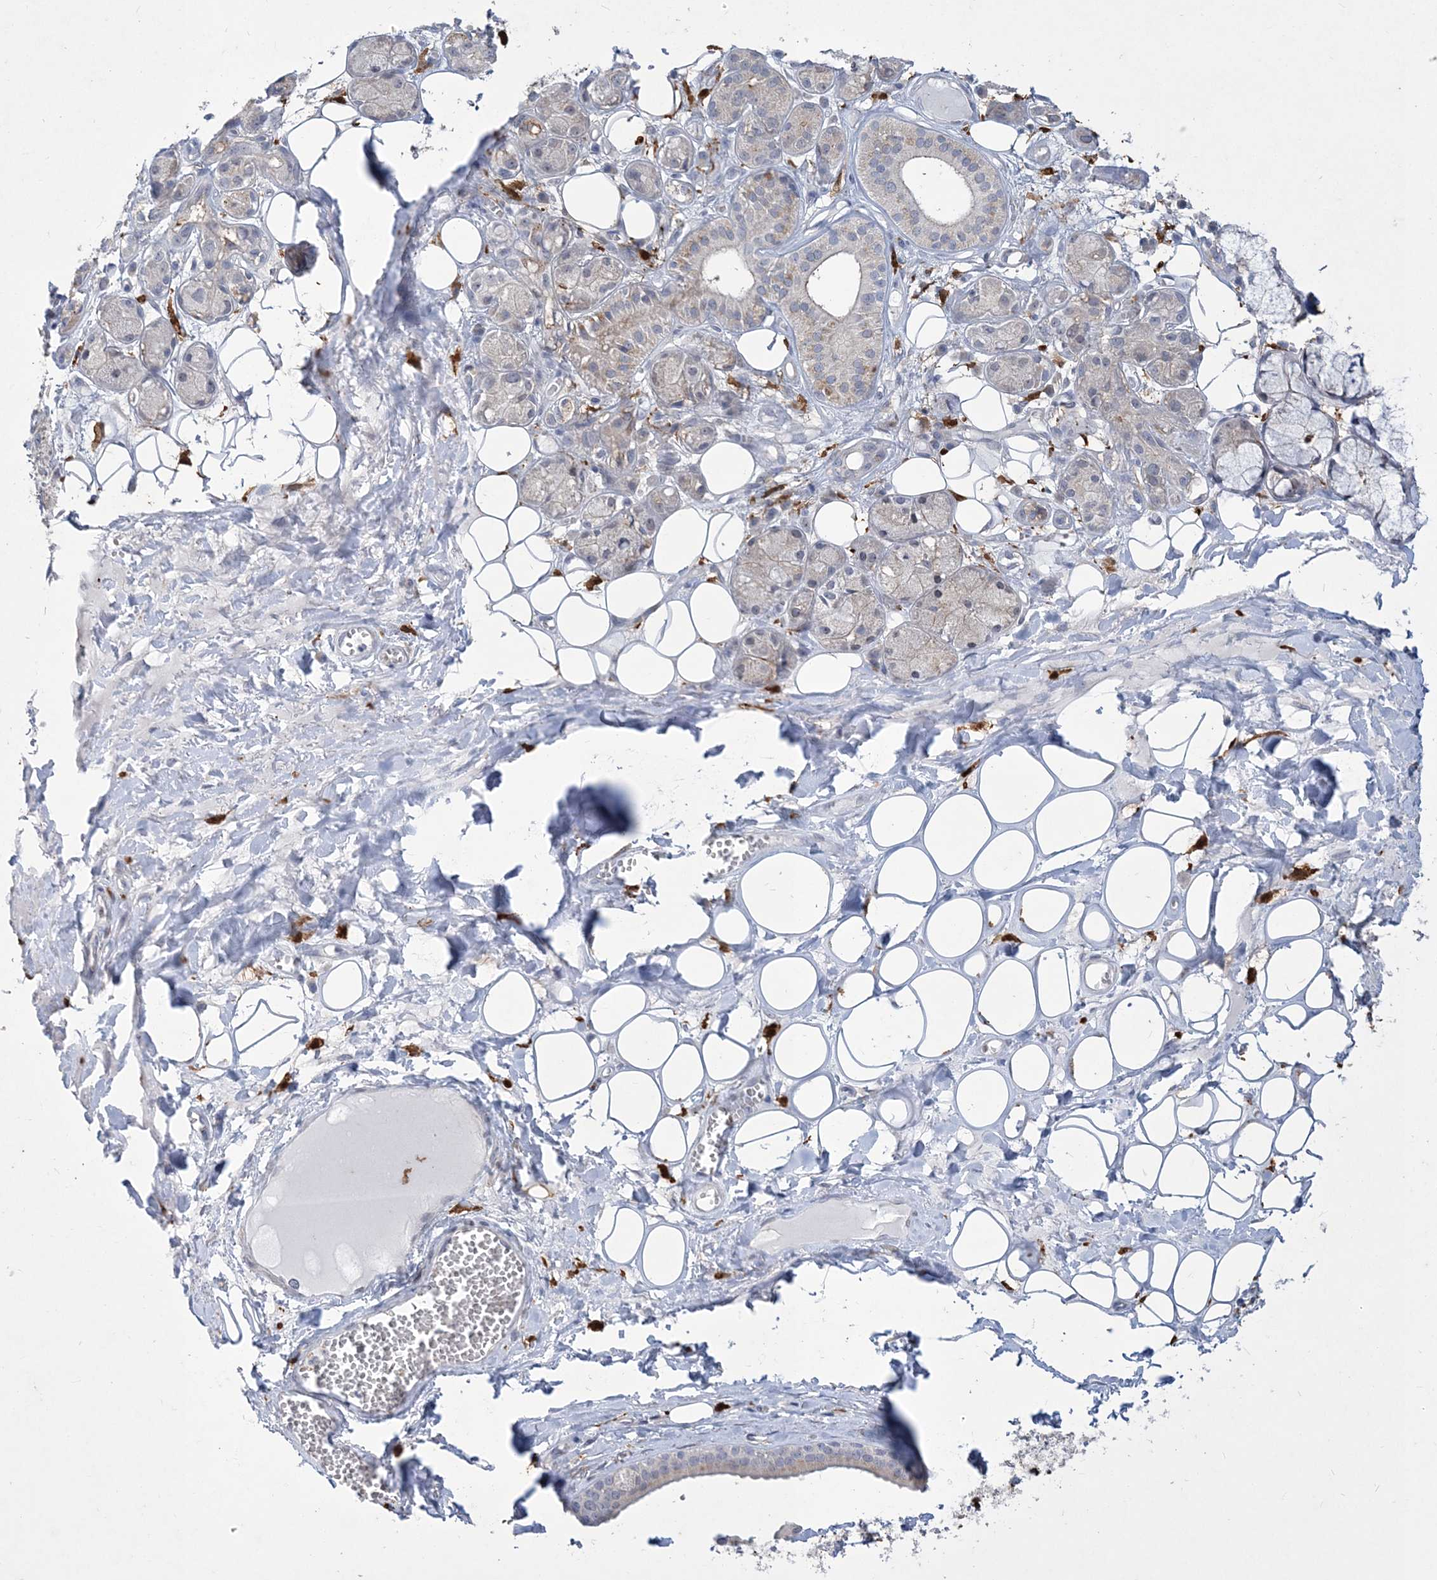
{"staining": {"intensity": "negative", "quantity": "none", "location": "none"}, "tissue": "adipose tissue", "cell_type": "Adipocytes", "image_type": "normal", "snomed": [{"axis": "morphology", "description": "Normal tissue, NOS"}, {"axis": "morphology", "description": "Inflammation, NOS"}, {"axis": "topography", "description": "Salivary gland"}, {"axis": "topography", "description": "Peripheral nerve tissue"}], "caption": "The IHC image has no significant staining in adipocytes of adipose tissue.", "gene": "TSPEAR", "patient": {"sex": "female", "age": 75}}